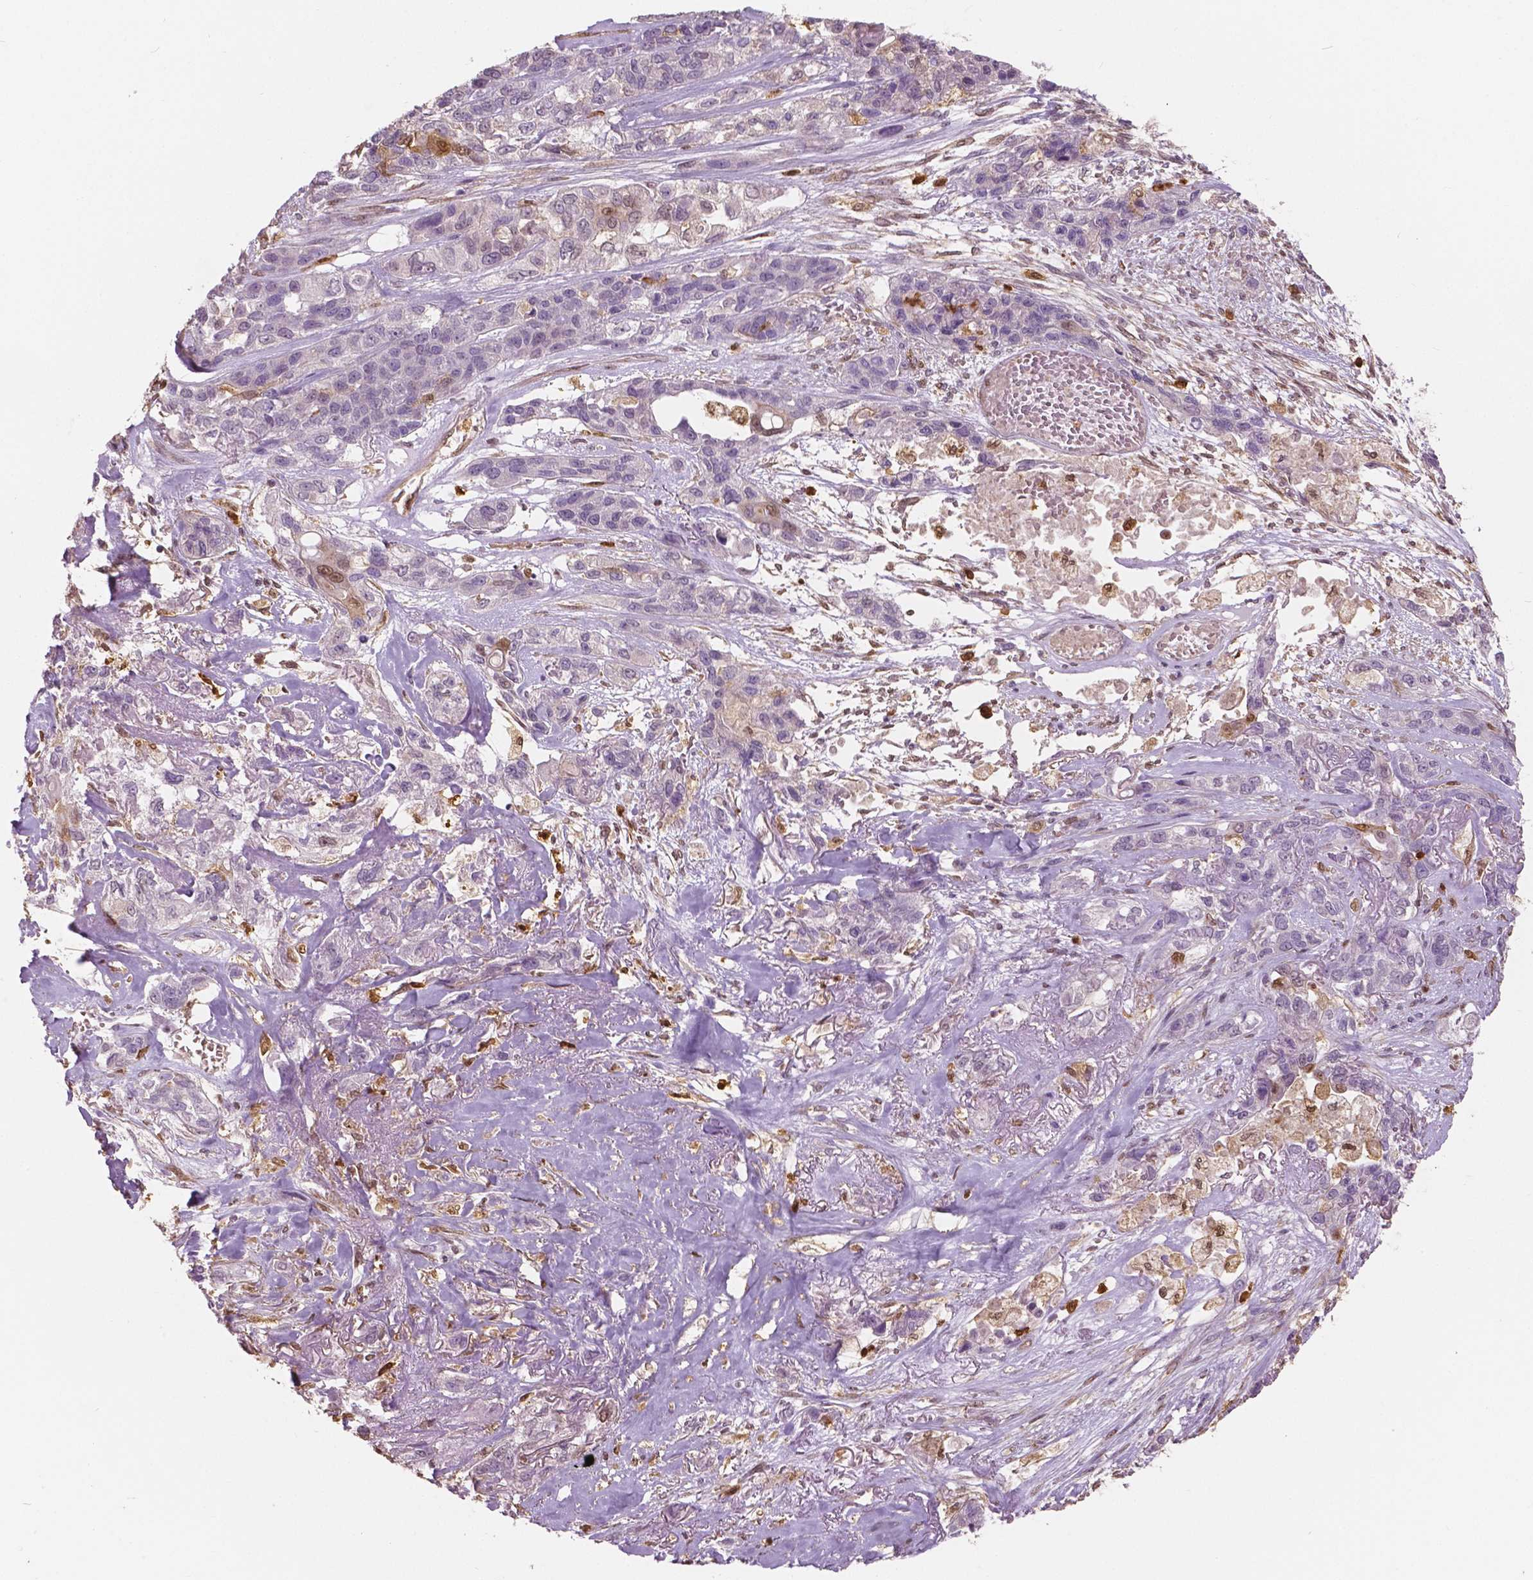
{"staining": {"intensity": "negative", "quantity": "none", "location": "none"}, "tissue": "lung cancer", "cell_type": "Tumor cells", "image_type": "cancer", "snomed": [{"axis": "morphology", "description": "Squamous cell carcinoma, NOS"}, {"axis": "topography", "description": "Lung"}], "caption": "Tumor cells are negative for brown protein staining in lung squamous cell carcinoma. (DAB IHC, high magnification).", "gene": "S100A4", "patient": {"sex": "female", "age": 70}}